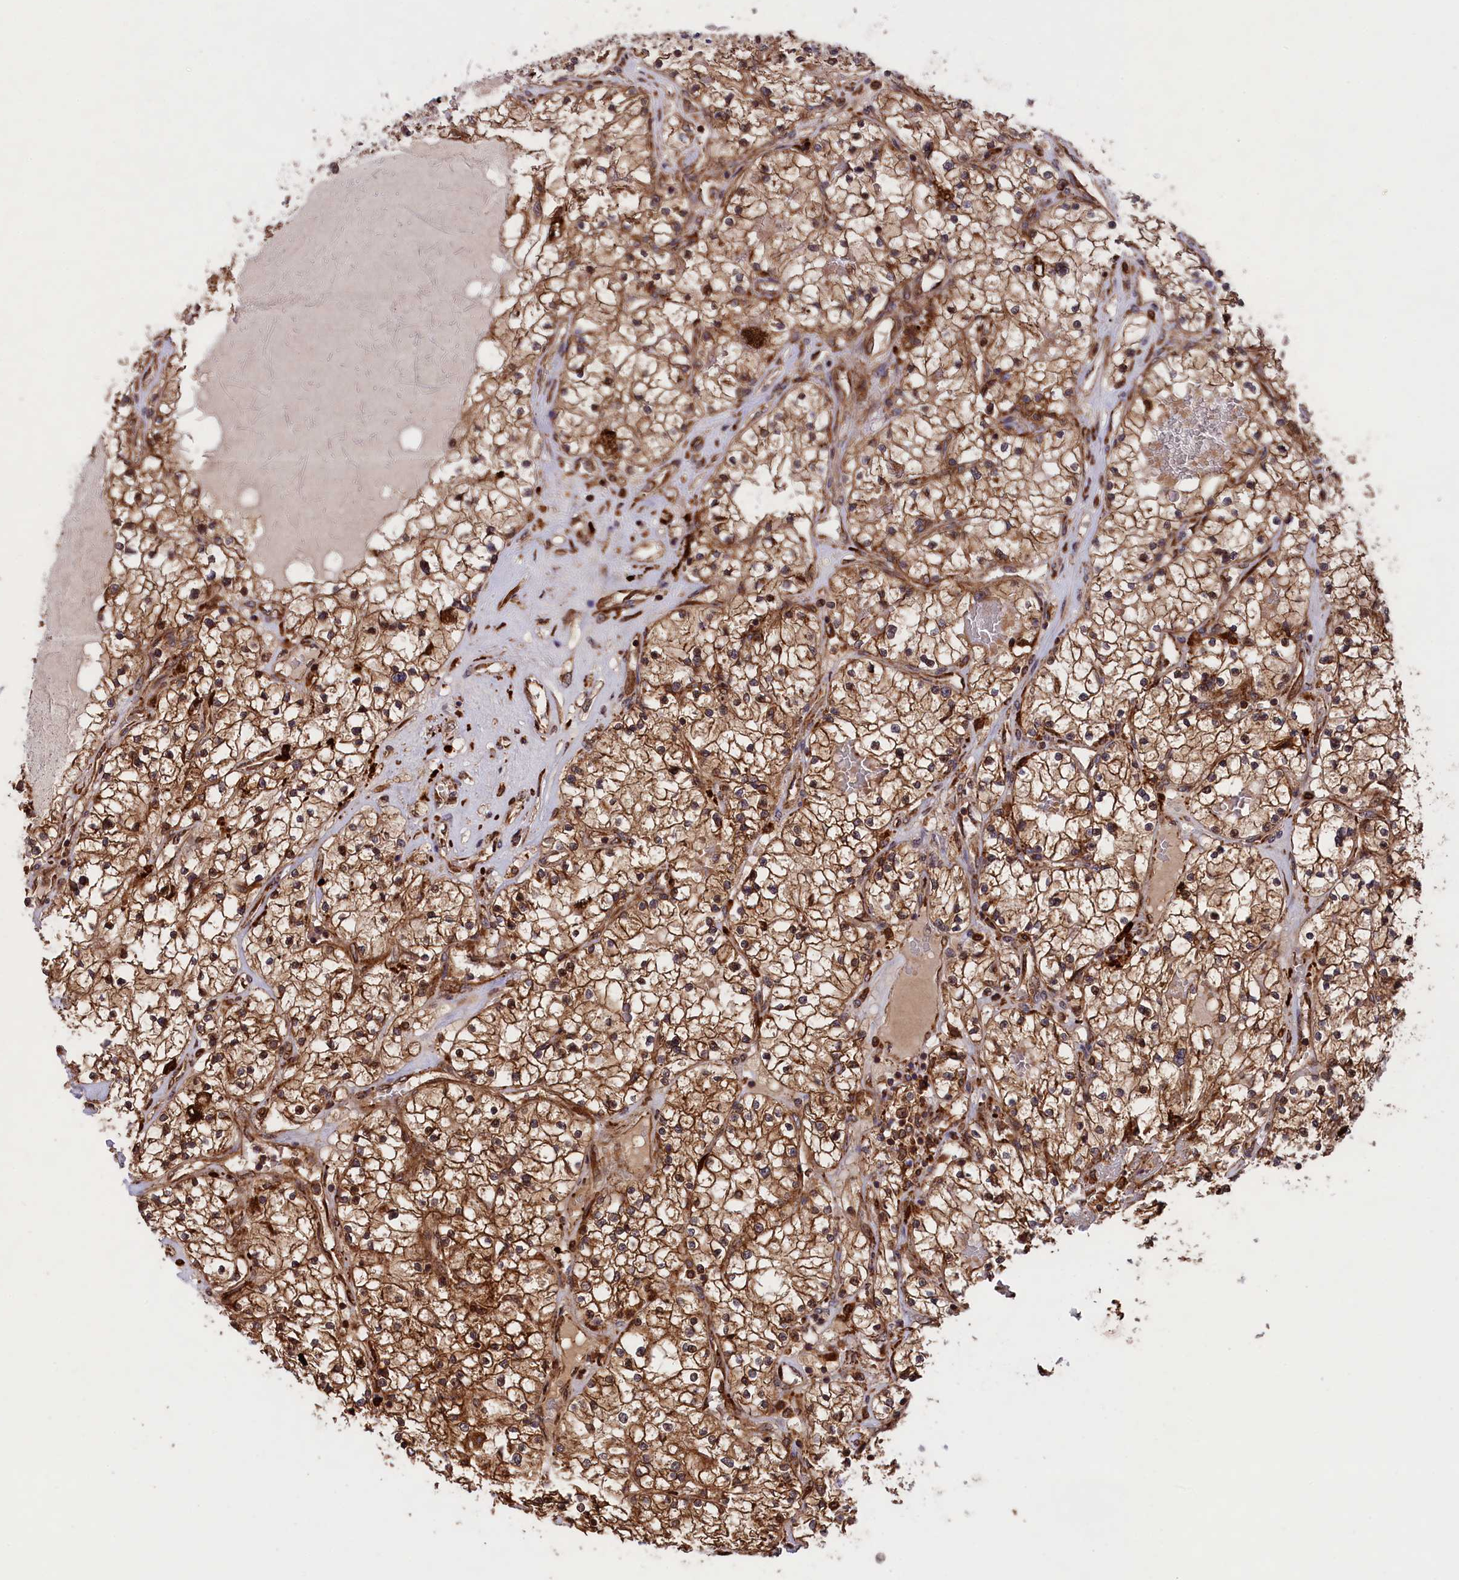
{"staining": {"intensity": "moderate", "quantity": ">75%", "location": "cytoplasmic/membranous"}, "tissue": "renal cancer", "cell_type": "Tumor cells", "image_type": "cancer", "snomed": [{"axis": "morphology", "description": "Normal tissue, NOS"}, {"axis": "morphology", "description": "Adenocarcinoma, NOS"}, {"axis": "topography", "description": "Kidney"}], "caption": "This is a micrograph of immunohistochemistry (IHC) staining of adenocarcinoma (renal), which shows moderate expression in the cytoplasmic/membranous of tumor cells.", "gene": "PLA2G4C", "patient": {"sex": "male", "age": 68}}